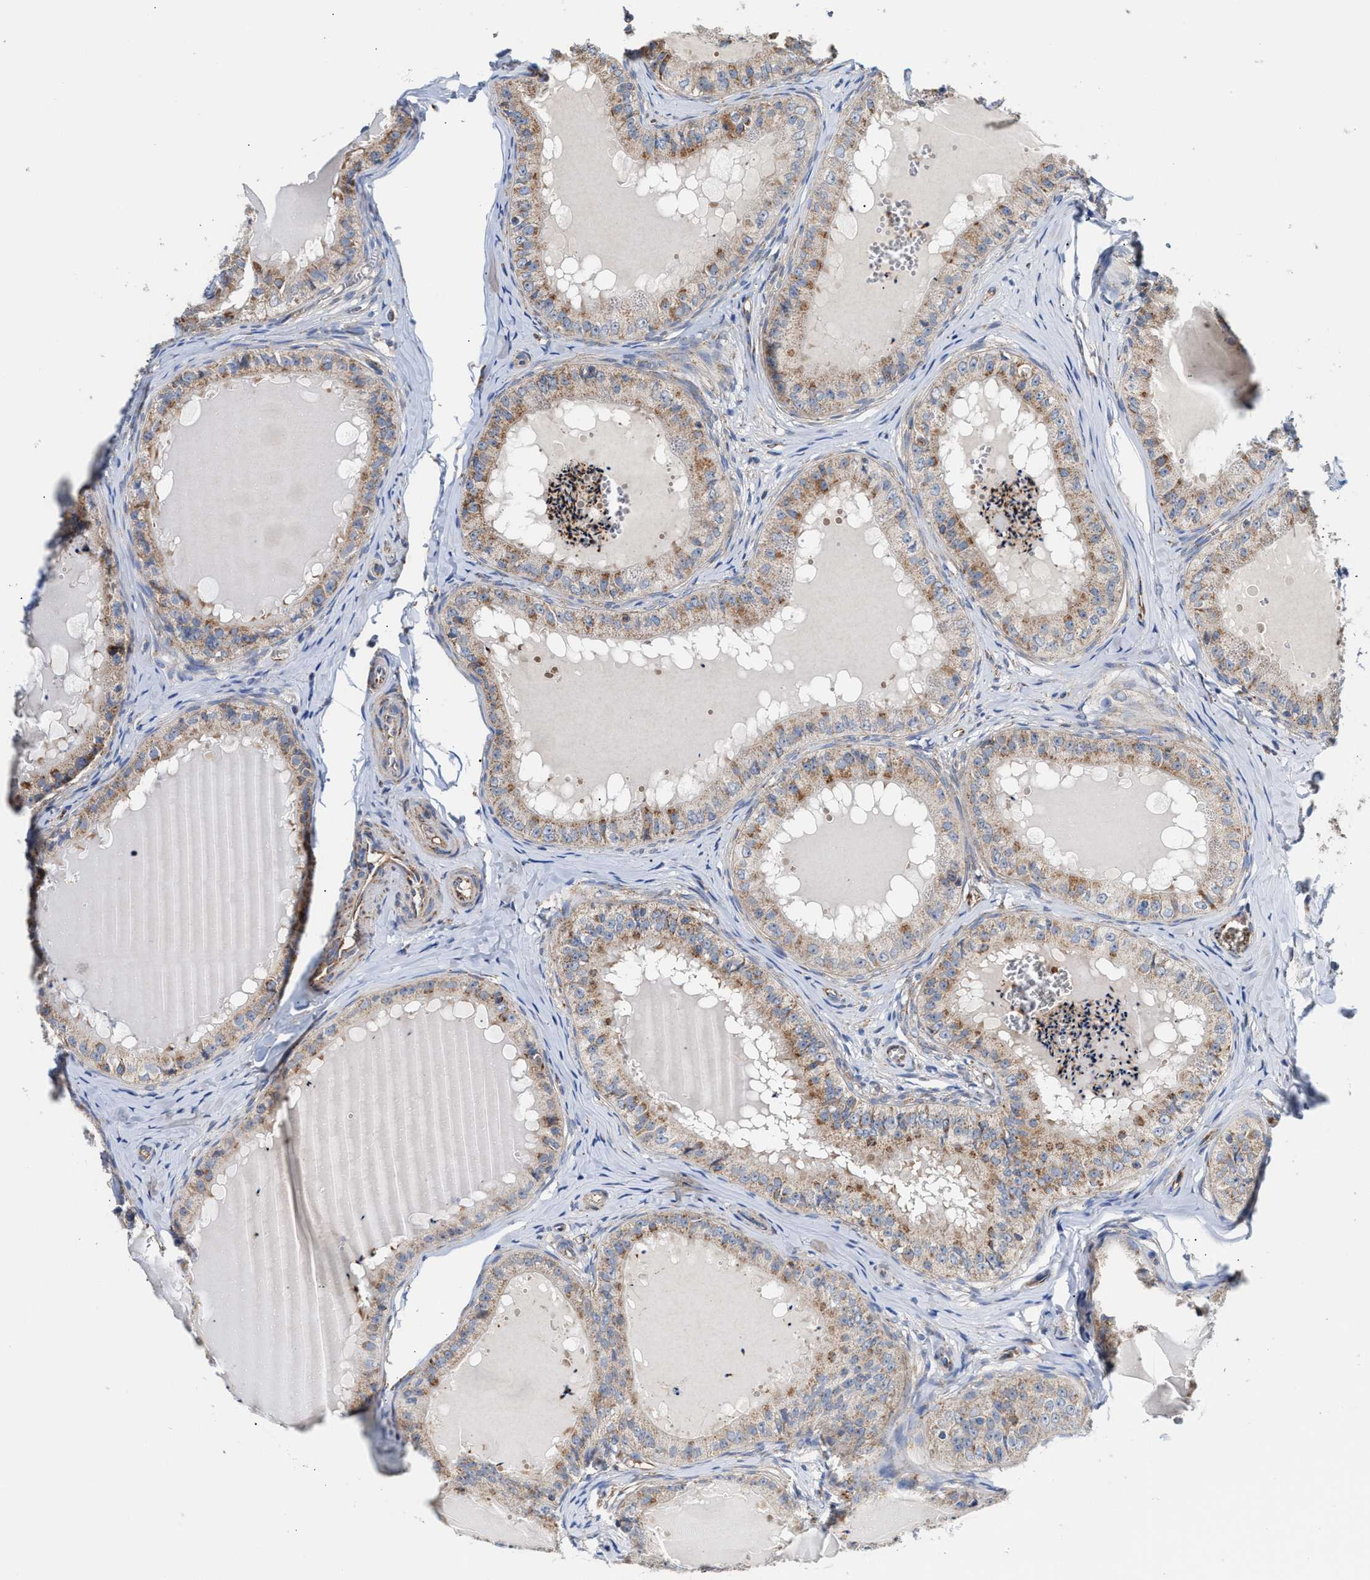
{"staining": {"intensity": "moderate", "quantity": ">75%", "location": "cytoplasmic/membranous"}, "tissue": "epididymis", "cell_type": "Glandular cells", "image_type": "normal", "snomed": [{"axis": "morphology", "description": "Normal tissue, NOS"}, {"axis": "topography", "description": "Epididymis"}], "caption": "IHC of normal human epididymis displays medium levels of moderate cytoplasmic/membranous expression in about >75% of glandular cells.", "gene": "MECR", "patient": {"sex": "male", "age": 31}}